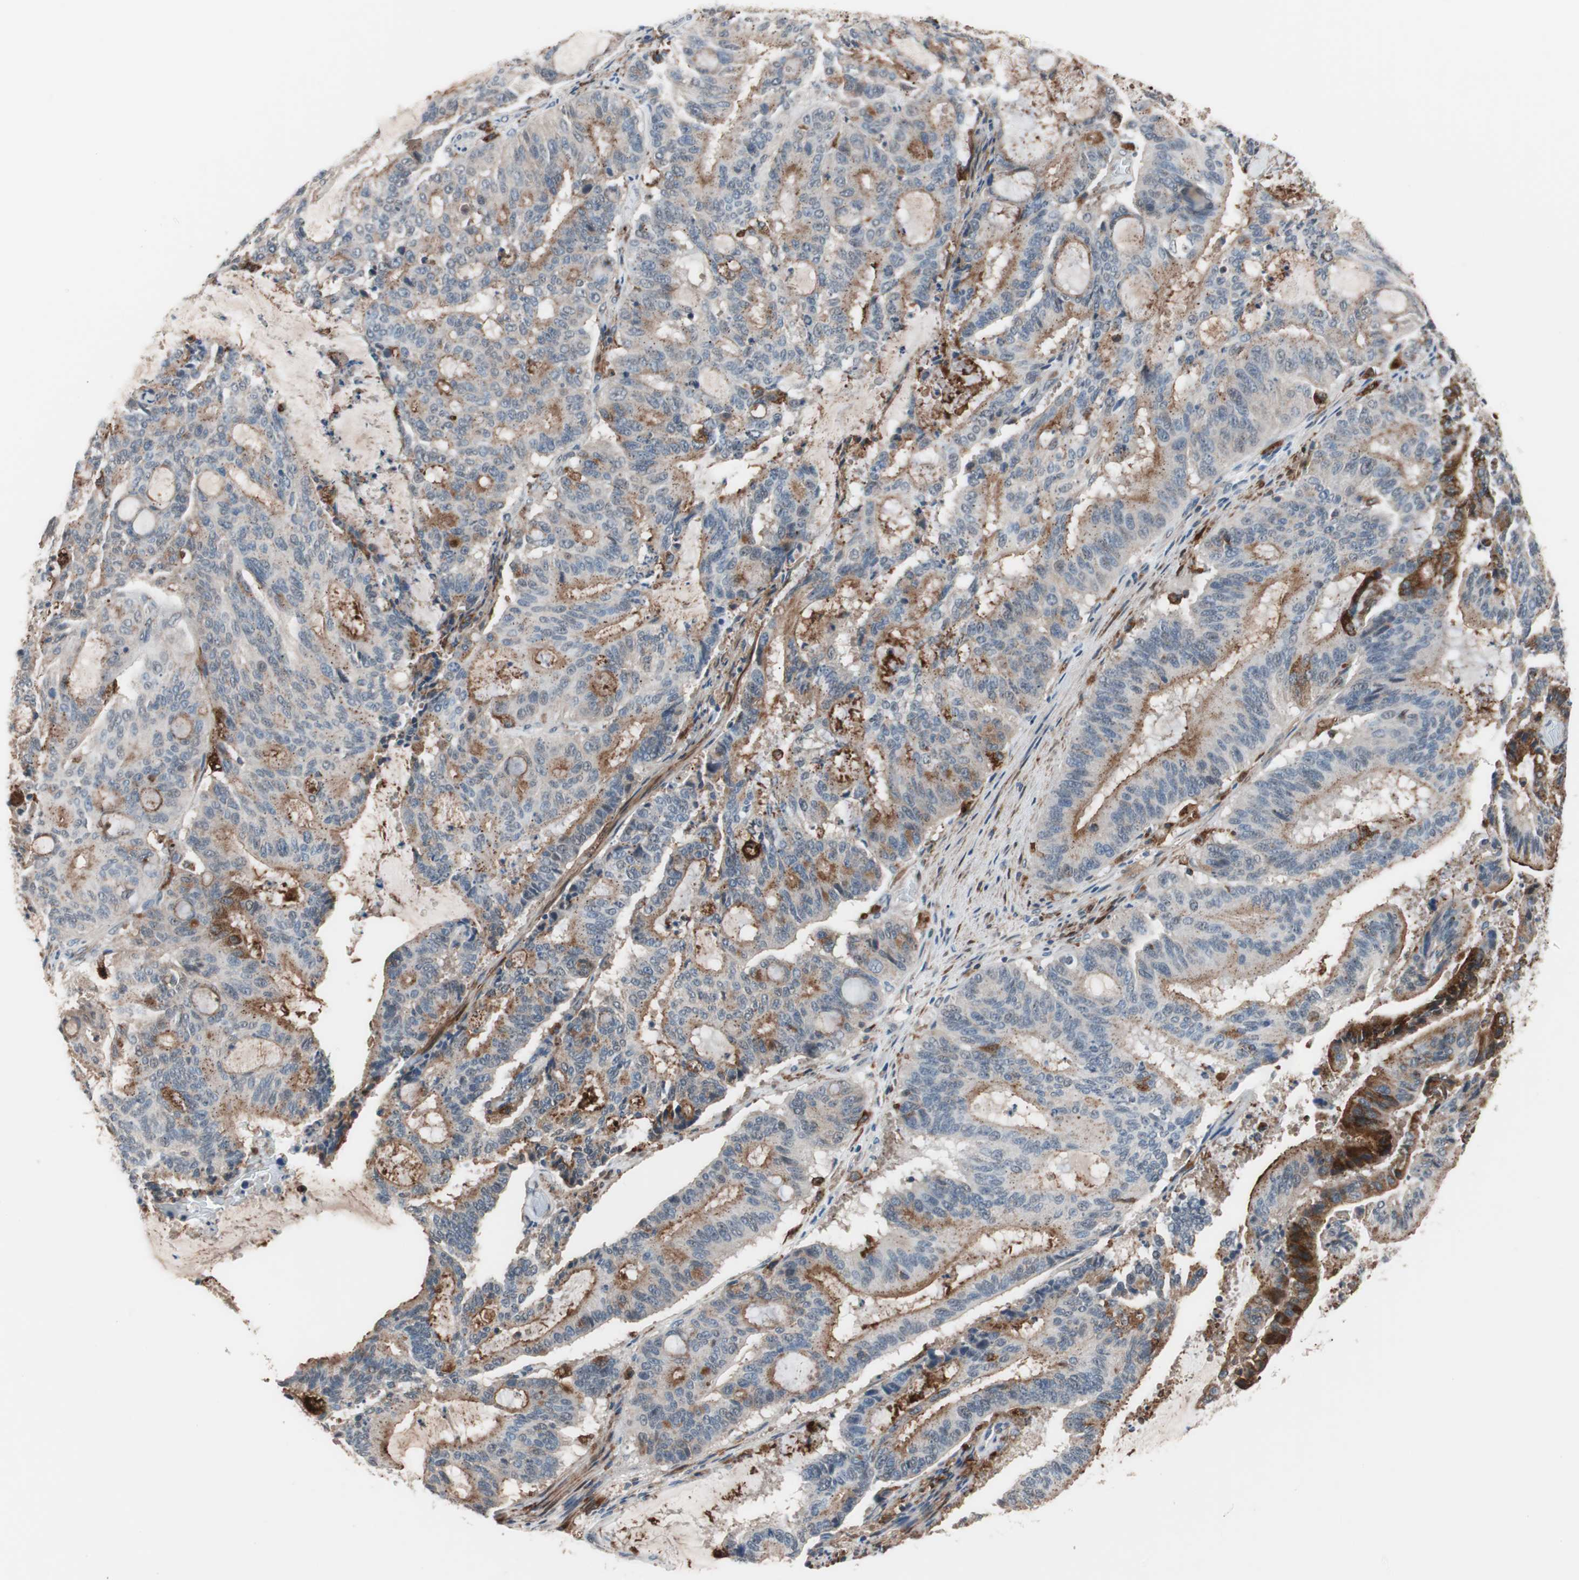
{"staining": {"intensity": "weak", "quantity": "<25%", "location": "cytoplasmic/membranous"}, "tissue": "liver cancer", "cell_type": "Tumor cells", "image_type": "cancer", "snomed": [{"axis": "morphology", "description": "Cholangiocarcinoma"}, {"axis": "topography", "description": "Liver"}], "caption": "The immunohistochemistry (IHC) photomicrograph has no significant staining in tumor cells of liver cancer (cholangiocarcinoma) tissue. Nuclei are stained in blue.", "gene": "LITAF", "patient": {"sex": "female", "age": 73}}